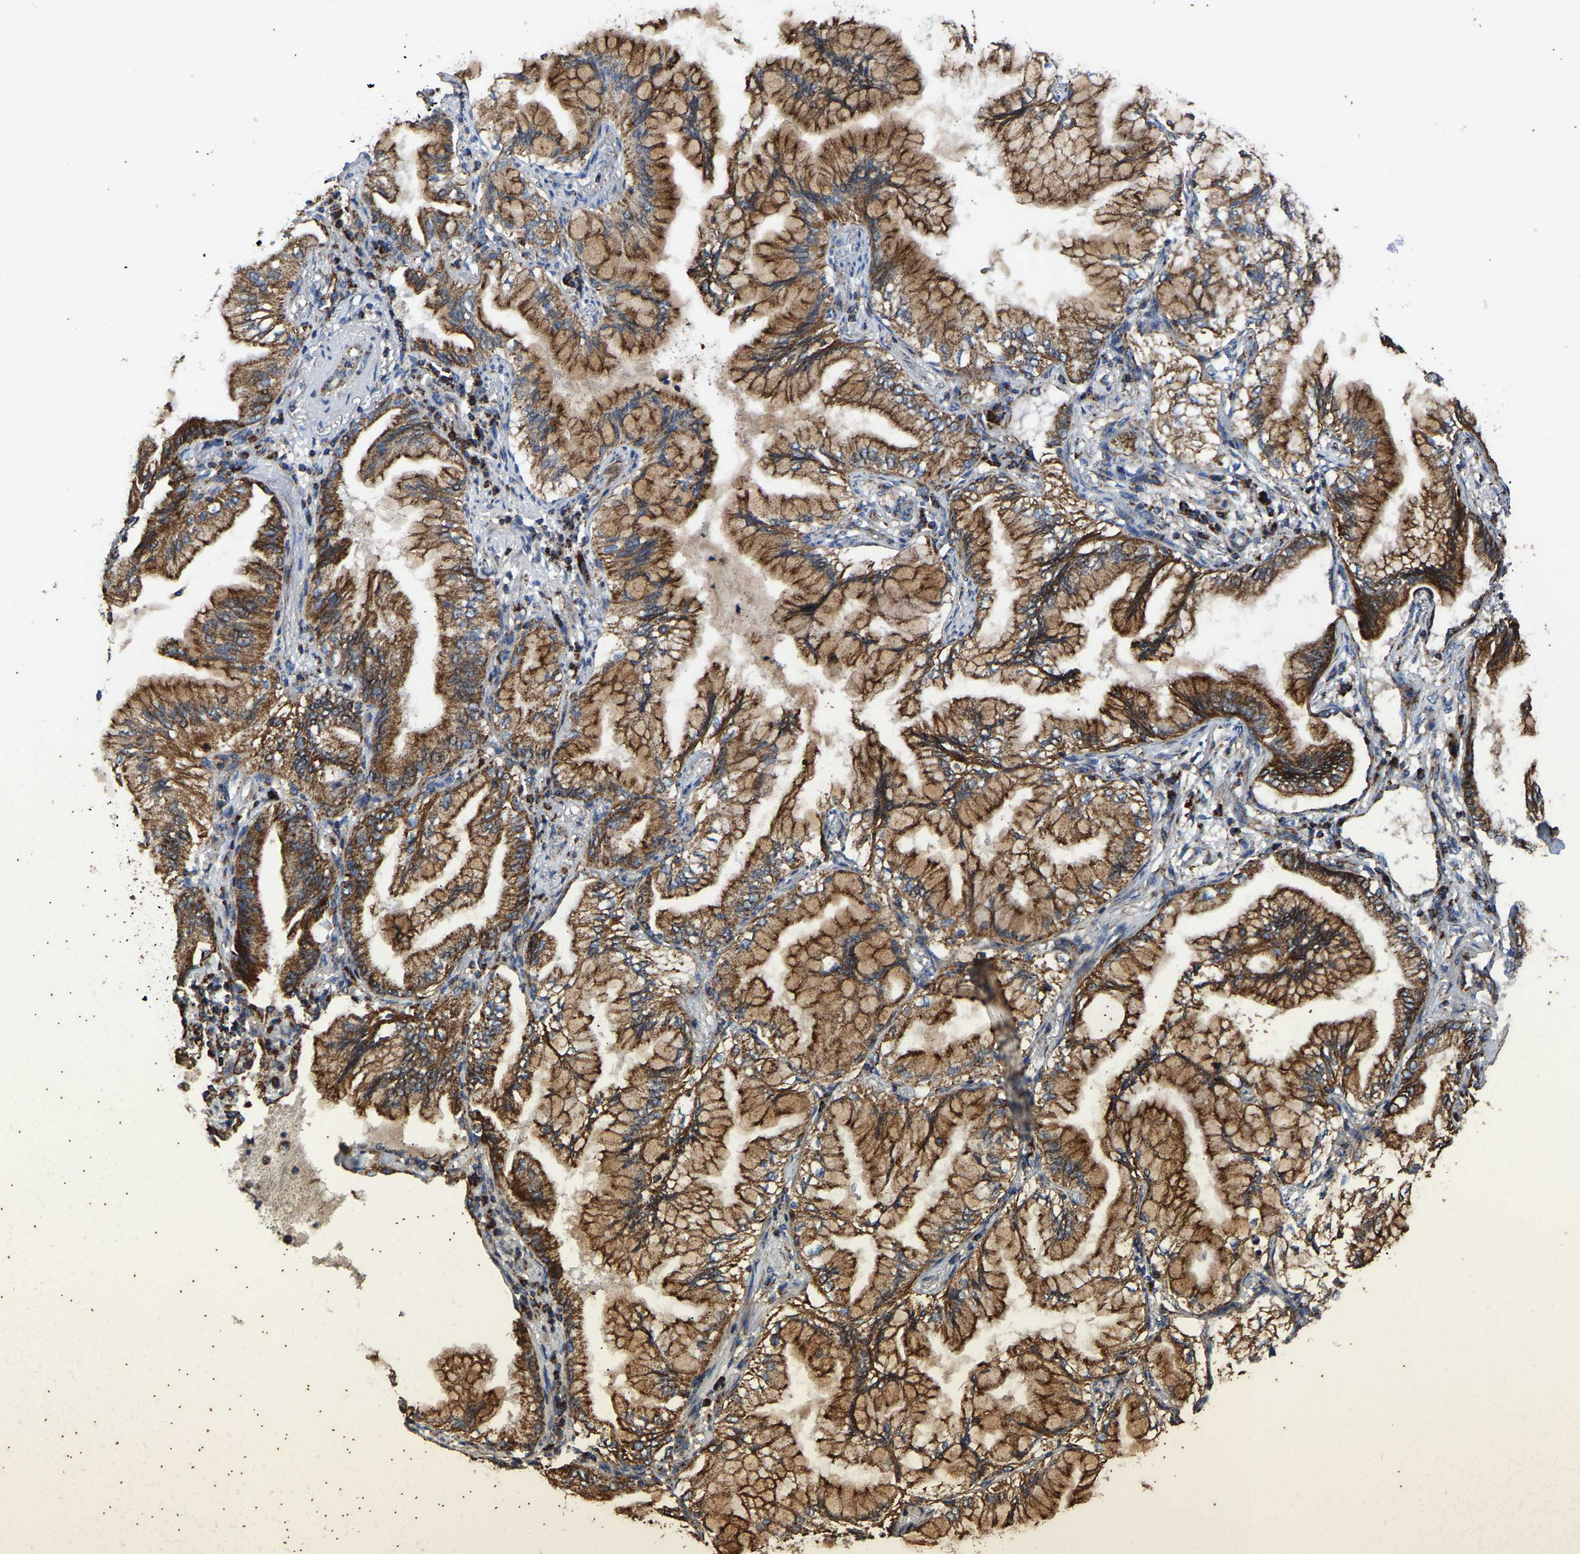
{"staining": {"intensity": "strong", "quantity": ">75%", "location": "cytoplasmic/membranous"}, "tissue": "lung cancer", "cell_type": "Tumor cells", "image_type": "cancer", "snomed": [{"axis": "morphology", "description": "Adenocarcinoma, NOS"}, {"axis": "topography", "description": "Lung"}], "caption": "Lung cancer (adenocarcinoma) stained for a protein (brown) reveals strong cytoplasmic/membranous positive expression in about >75% of tumor cells.", "gene": "ETFA", "patient": {"sex": "female", "age": 70}}